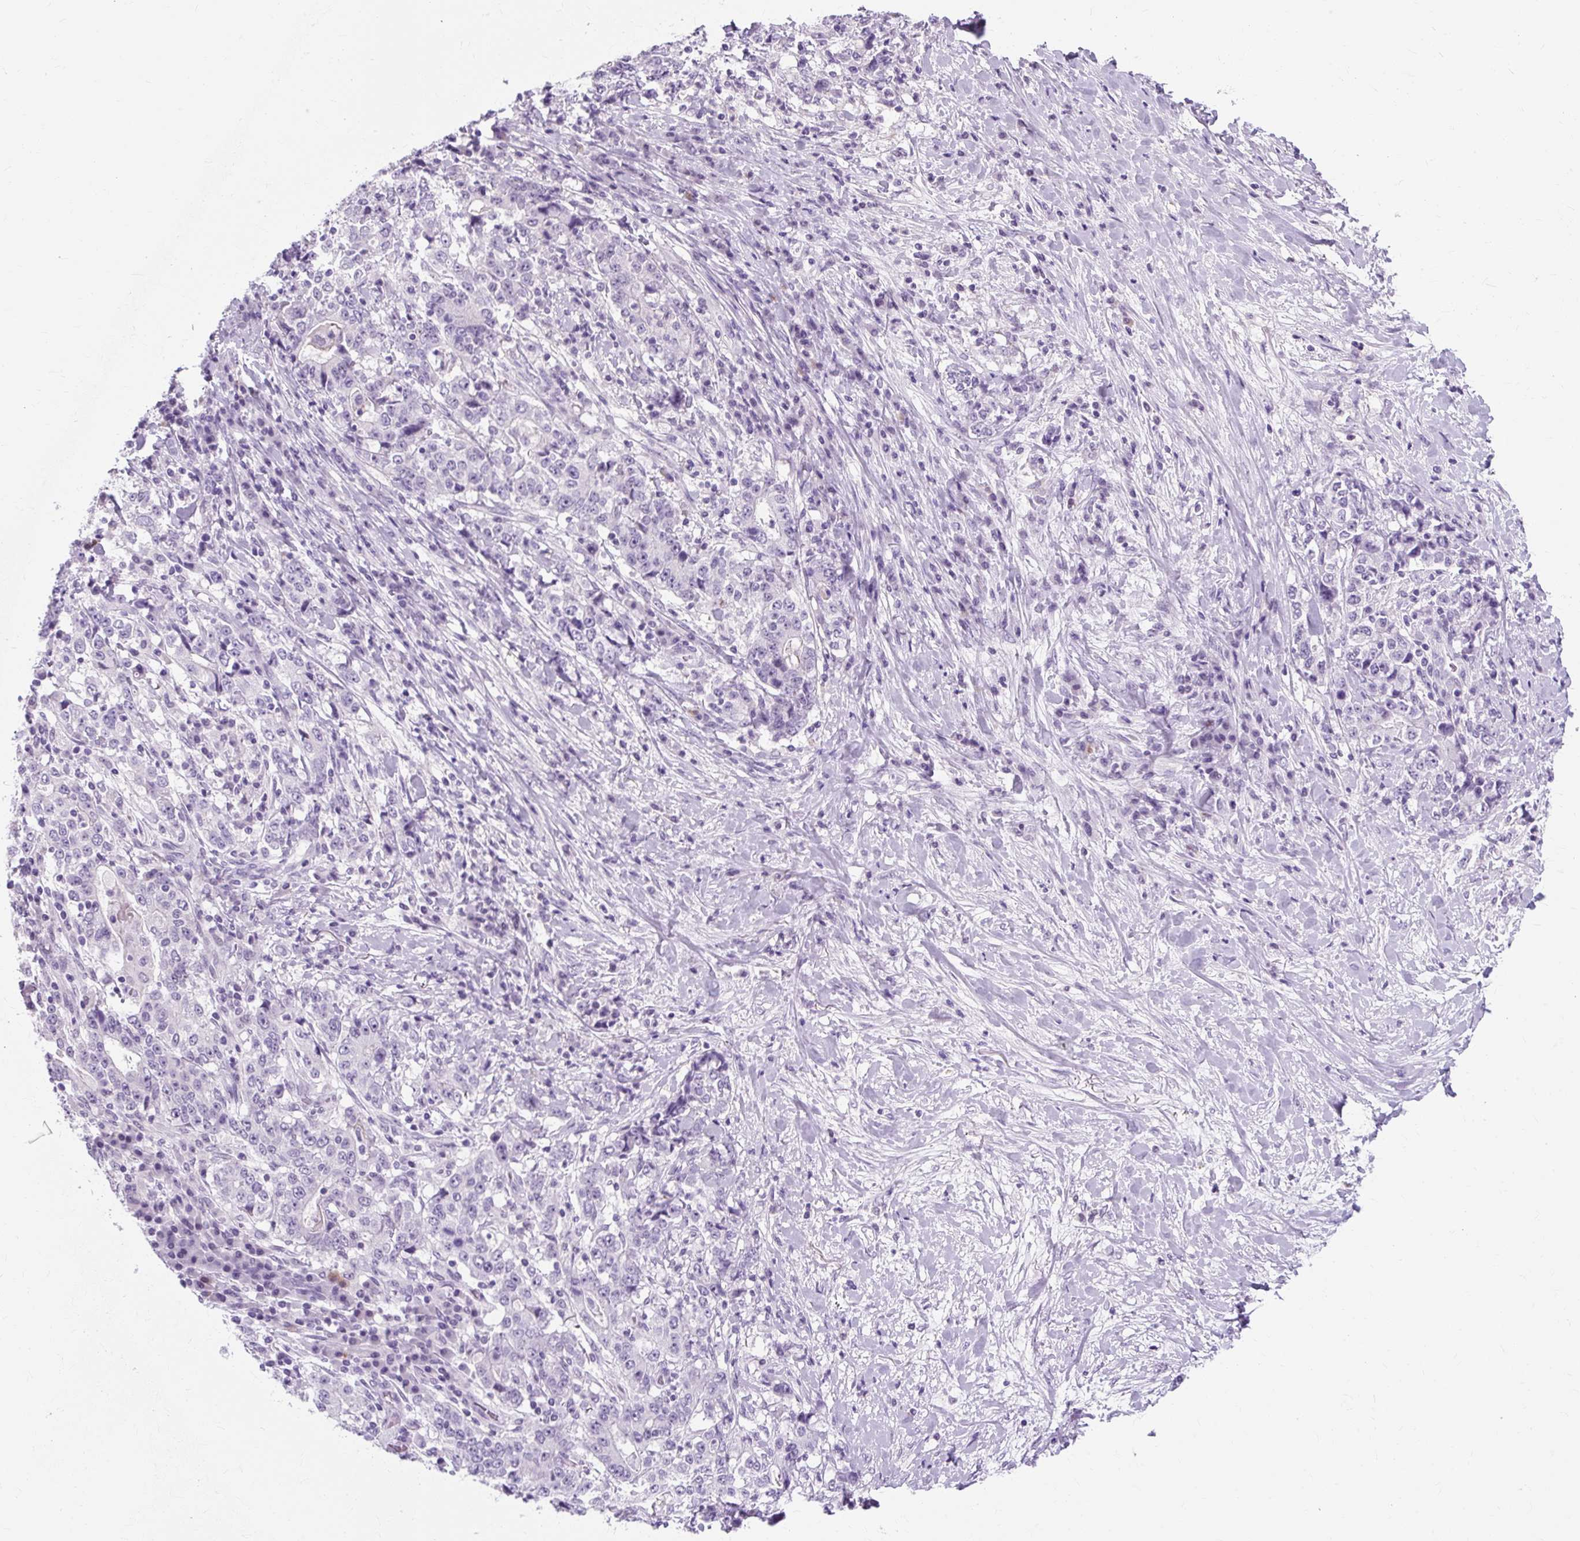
{"staining": {"intensity": "negative", "quantity": "none", "location": "none"}, "tissue": "stomach cancer", "cell_type": "Tumor cells", "image_type": "cancer", "snomed": [{"axis": "morphology", "description": "Normal tissue, NOS"}, {"axis": "morphology", "description": "Adenocarcinoma, NOS"}, {"axis": "topography", "description": "Stomach, upper"}, {"axis": "topography", "description": "Stomach"}], "caption": "Tumor cells are negative for protein expression in human stomach cancer.", "gene": "RYBP", "patient": {"sex": "male", "age": 59}}